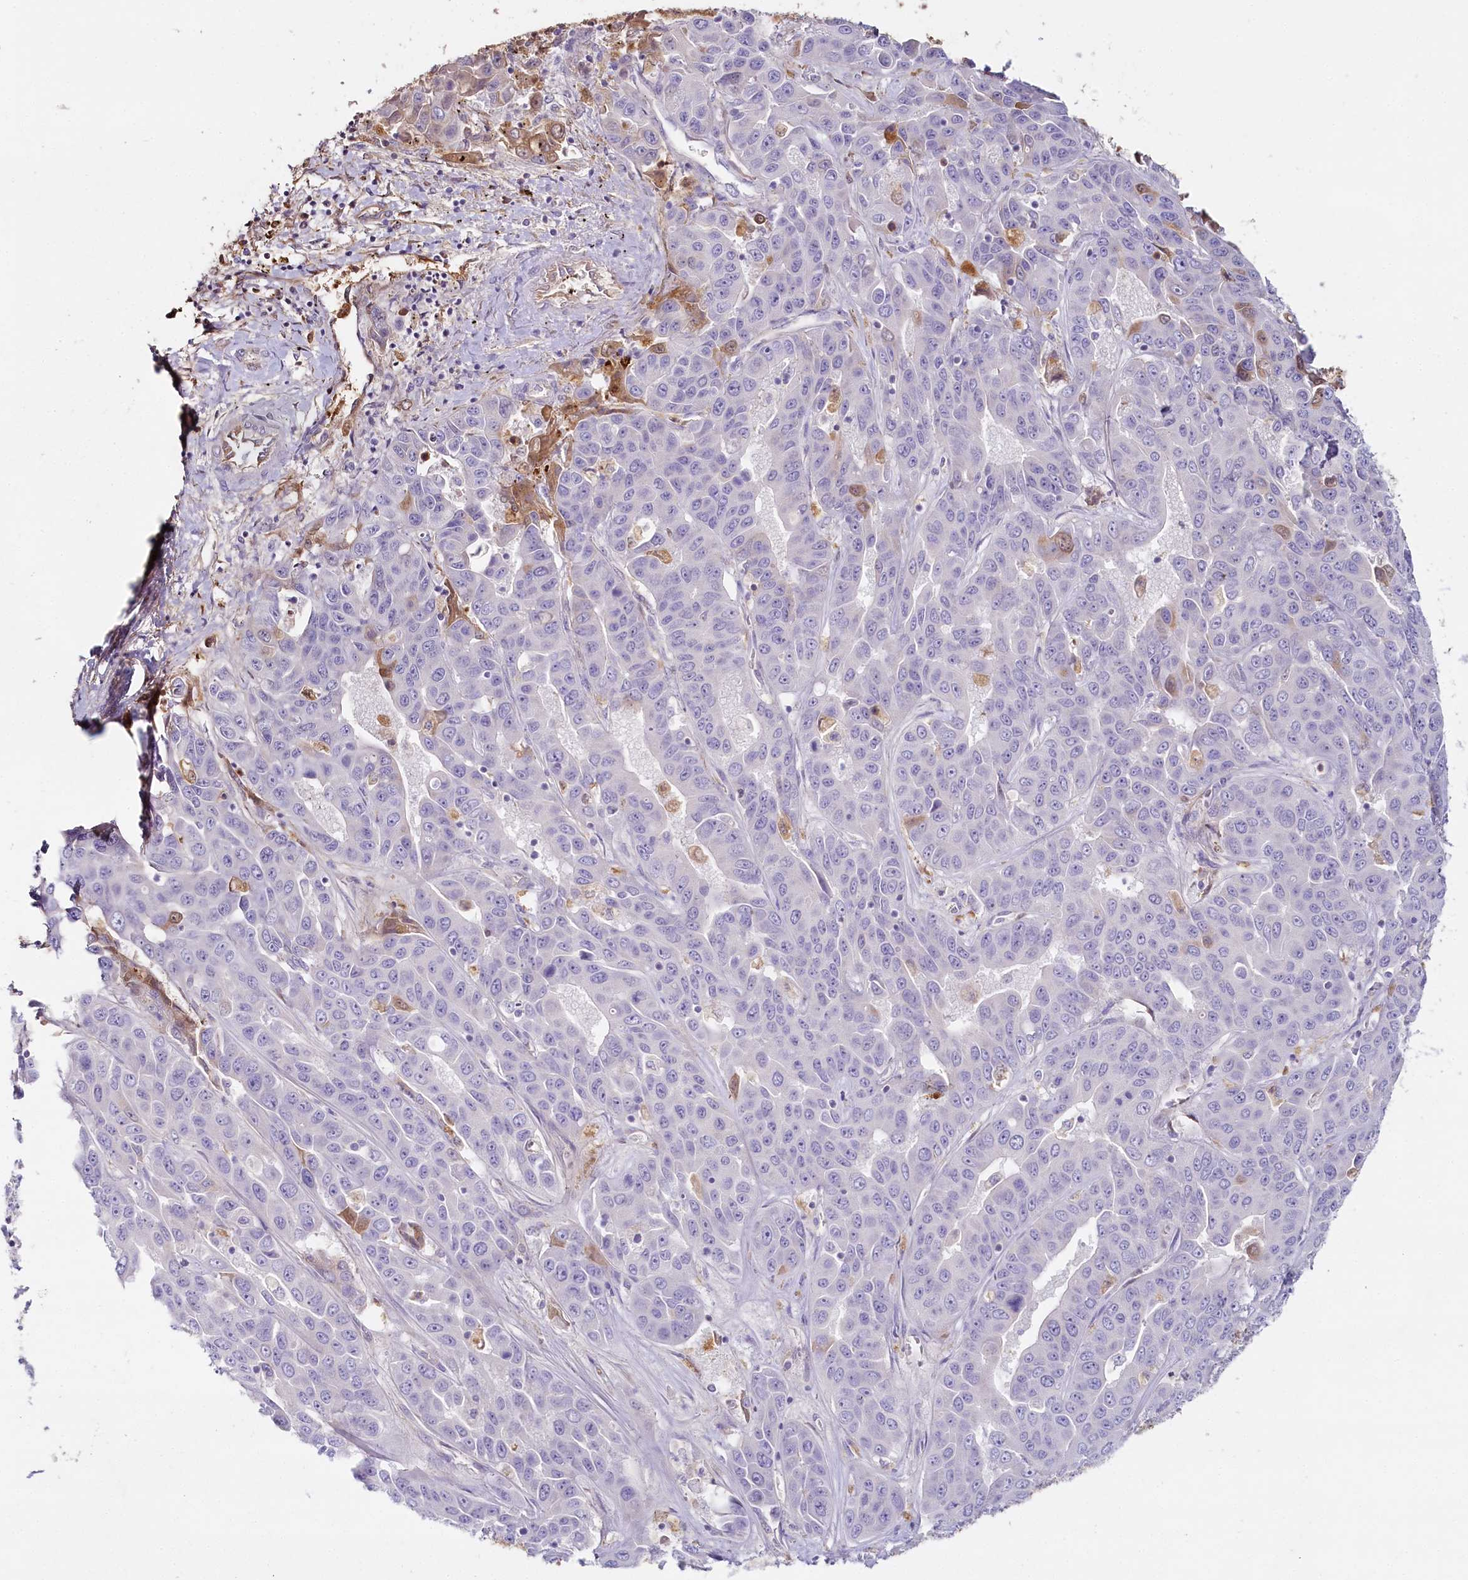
{"staining": {"intensity": "moderate", "quantity": "<25%", "location": "cytoplasmic/membranous,nuclear"}, "tissue": "liver cancer", "cell_type": "Tumor cells", "image_type": "cancer", "snomed": [{"axis": "morphology", "description": "Cholangiocarcinoma"}, {"axis": "topography", "description": "Liver"}], "caption": "There is low levels of moderate cytoplasmic/membranous and nuclear expression in tumor cells of liver cholangiocarcinoma, as demonstrated by immunohistochemical staining (brown color).", "gene": "HPD", "patient": {"sex": "female", "age": 52}}